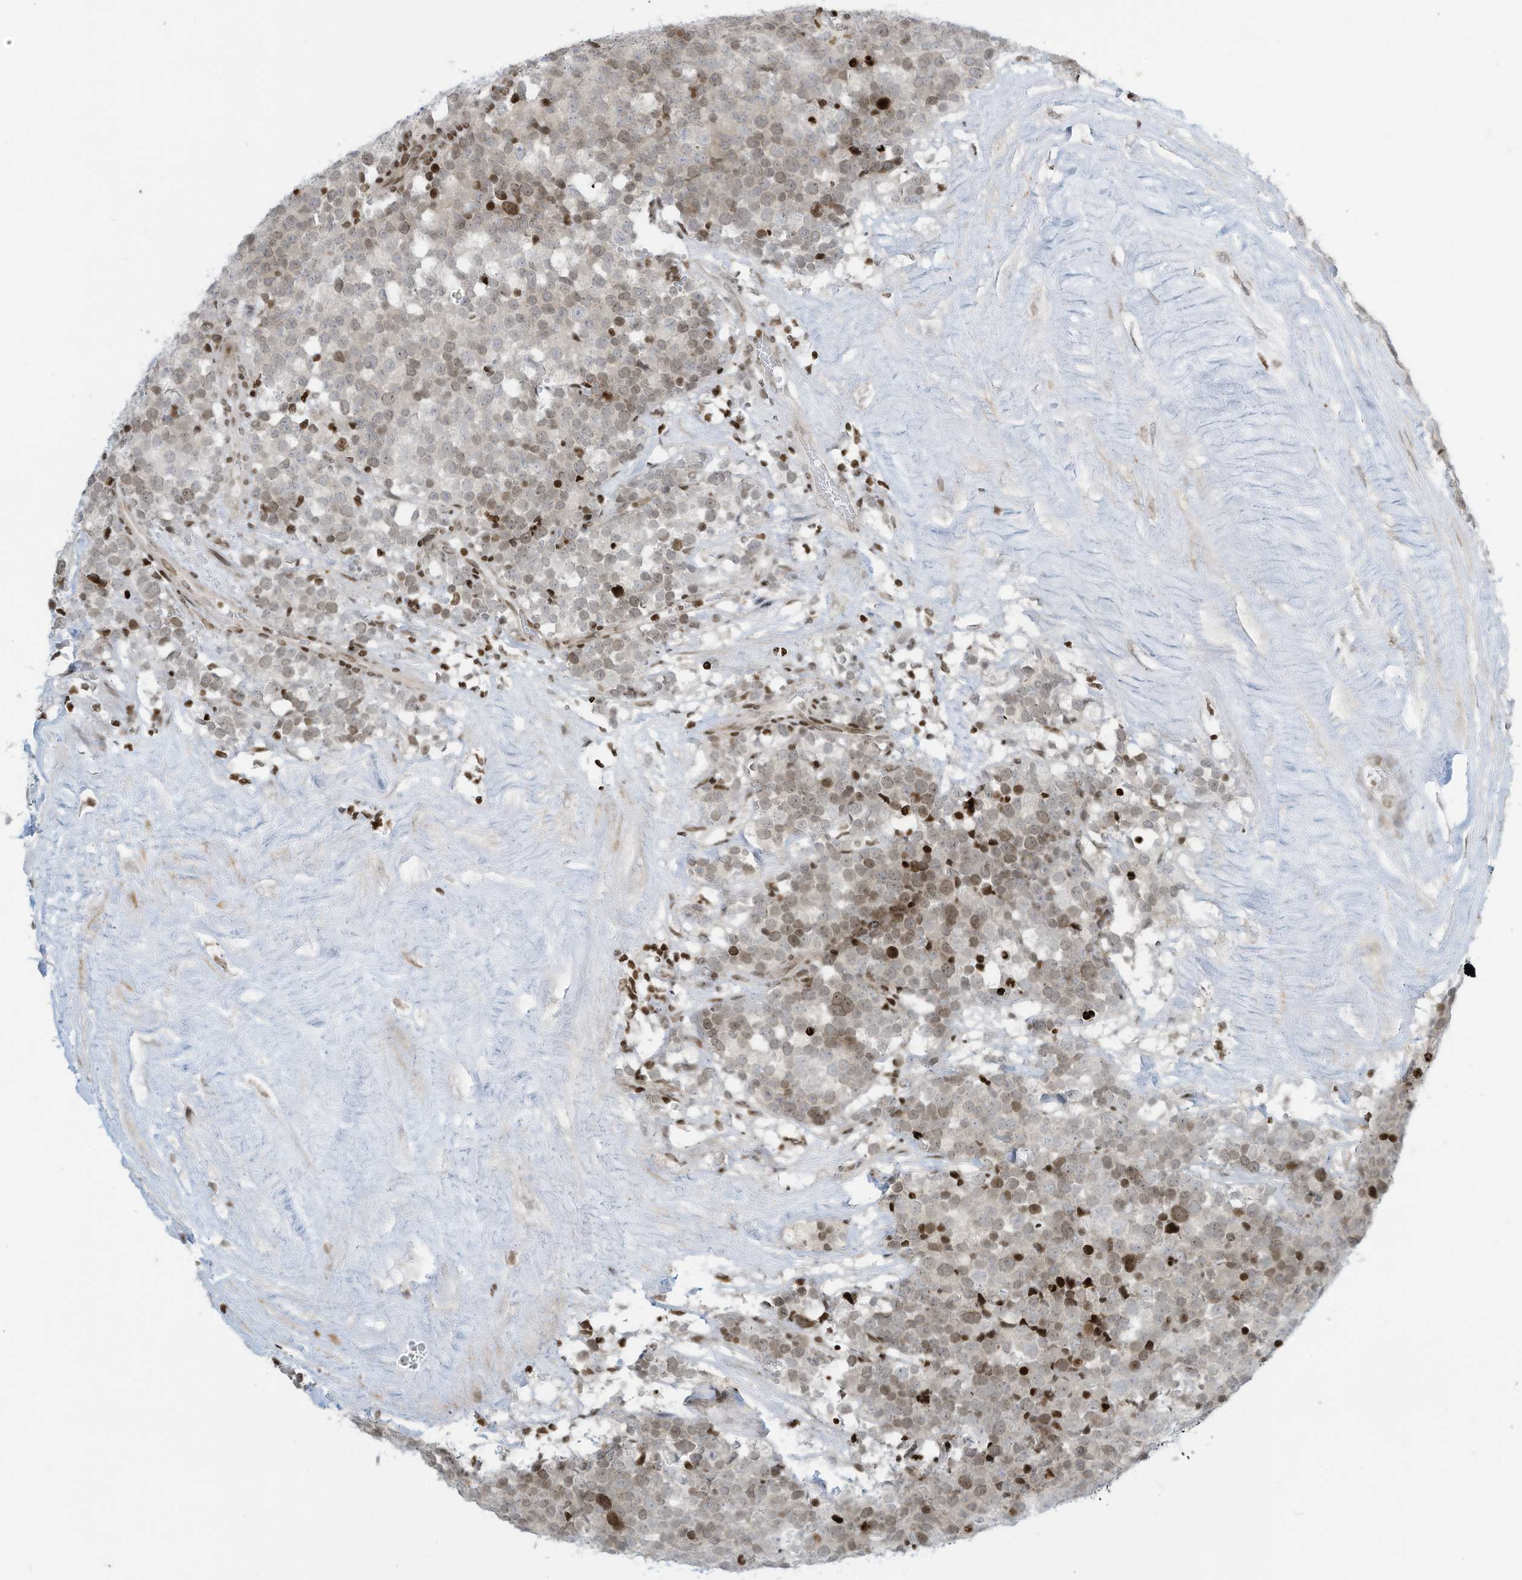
{"staining": {"intensity": "weak", "quantity": "25%-75%", "location": "nuclear"}, "tissue": "testis cancer", "cell_type": "Tumor cells", "image_type": "cancer", "snomed": [{"axis": "morphology", "description": "Seminoma, NOS"}, {"axis": "topography", "description": "Testis"}], "caption": "Immunohistochemistry (IHC) (DAB) staining of seminoma (testis) demonstrates weak nuclear protein expression in approximately 25%-75% of tumor cells.", "gene": "ADI1", "patient": {"sex": "male", "age": 71}}